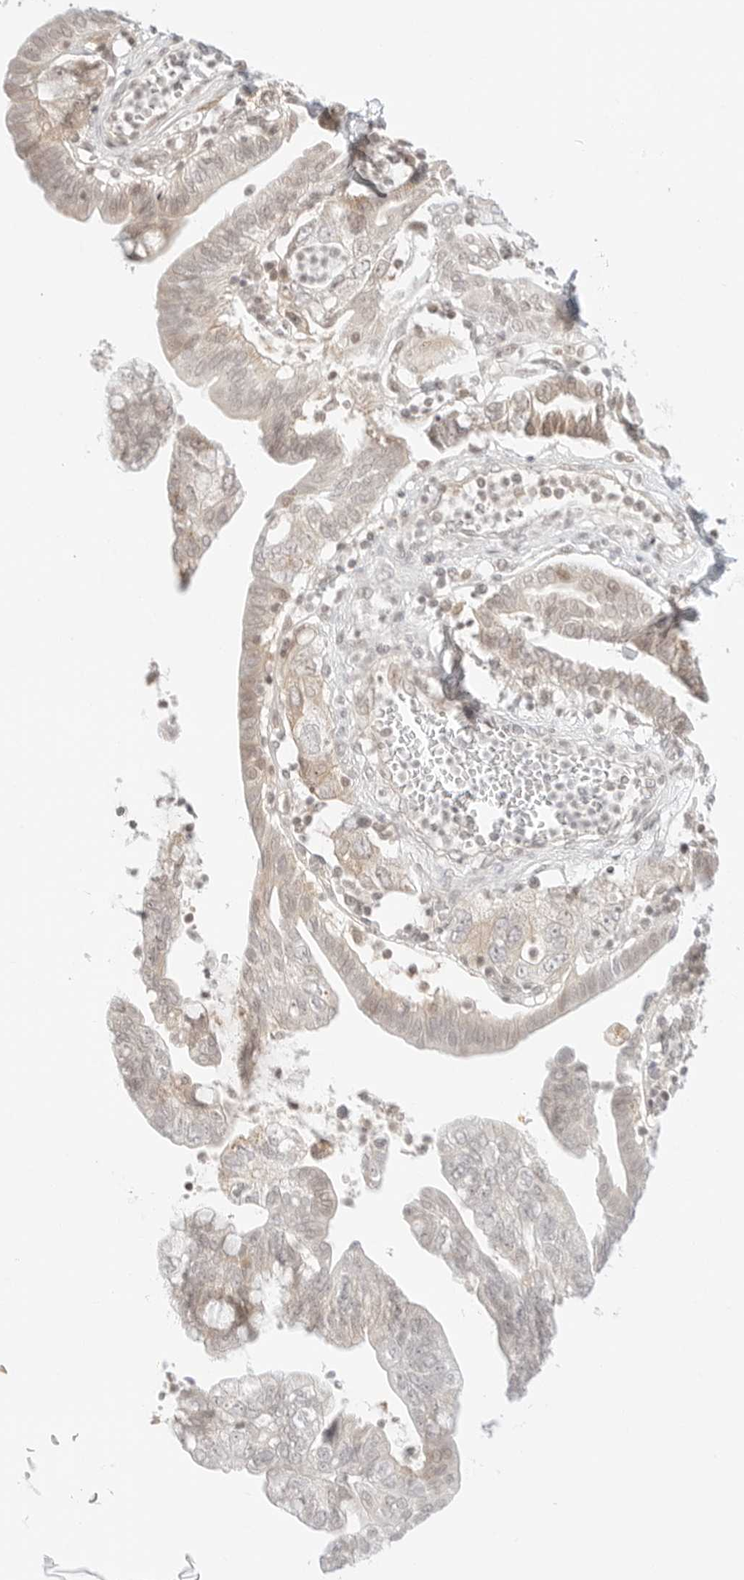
{"staining": {"intensity": "weak", "quantity": "25%-75%", "location": "cytoplasmic/membranous,nuclear"}, "tissue": "pancreatic cancer", "cell_type": "Tumor cells", "image_type": "cancer", "snomed": [{"axis": "morphology", "description": "Adenocarcinoma, NOS"}, {"axis": "topography", "description": "Pancreas"}], "caption": "Human pancreatic cancer stained for a protein (brown) displays weak cytoplasmic/membranous and nuclear positive expression in about 25%-75% of tumor cells.", "gene": "RPS6KL1", "patient": {"sex": "female", "age": 73}}